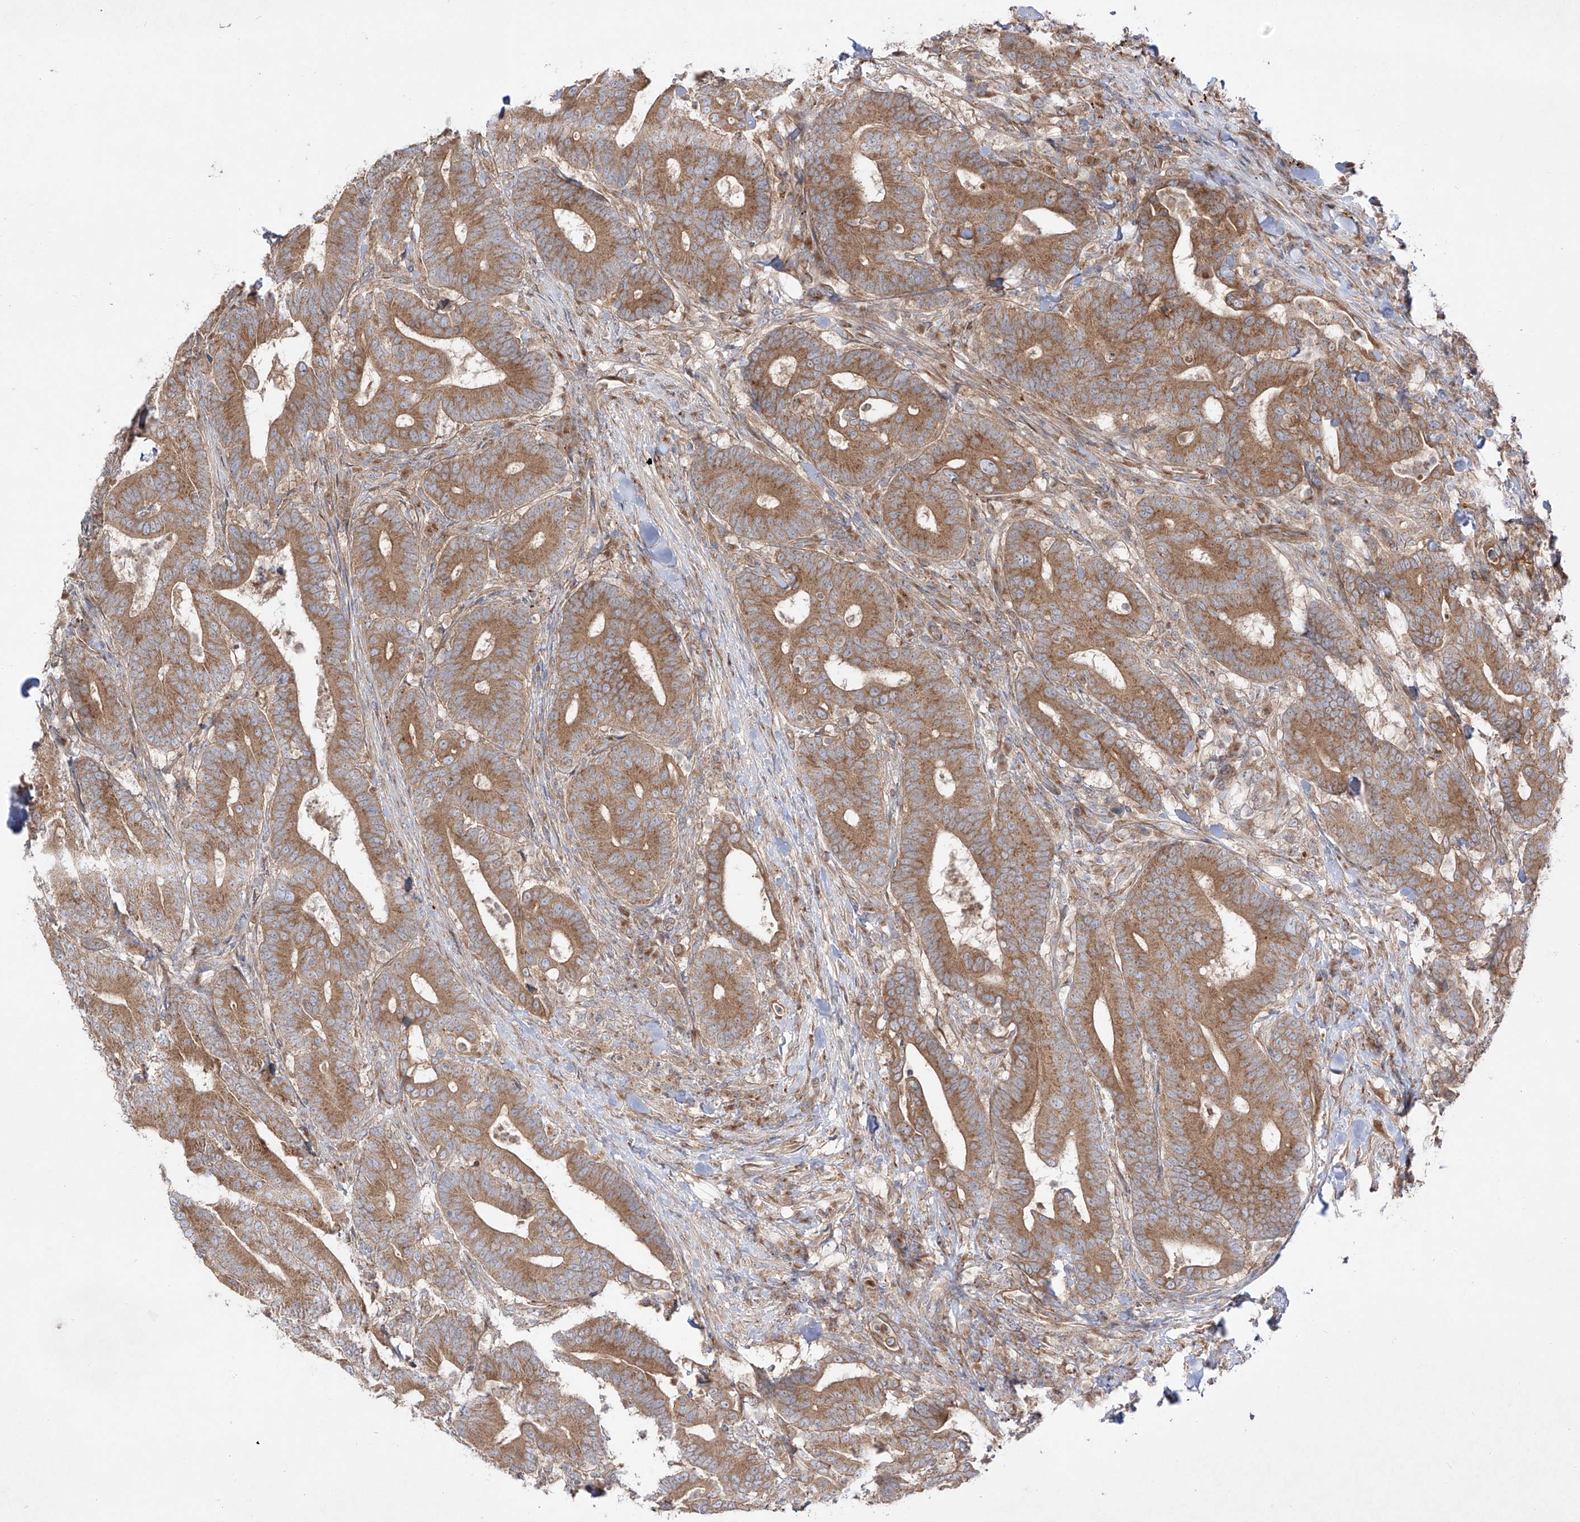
{"staining": {"intensity": "moderate", "quantity": ">75%", "location": "cytoplasmic/membranous"}, "tissue": "colorectal cancer", "cell_type": "Tumor cells", "image_type": "cancer", "snomed": [{"axis": "morphology", "description": "Adenocarcinoma, NOS"}, {"axis": "topography", "description": "Colon"}], "caption": "Immunohistochemical staining of adenocarcinoma (colorectal) shows moderate cytoplasmic/membranous protein positivity in approximately >75% of tumor cells. The protein of interest is stained brown, and the nuclei are stained in blue (DAB (3,3'-diaminobenzidine) IHC with brightfield microscopy, high magnification).", "gene": "YKT6", "patient": {"sex": "female", "age": 66}}